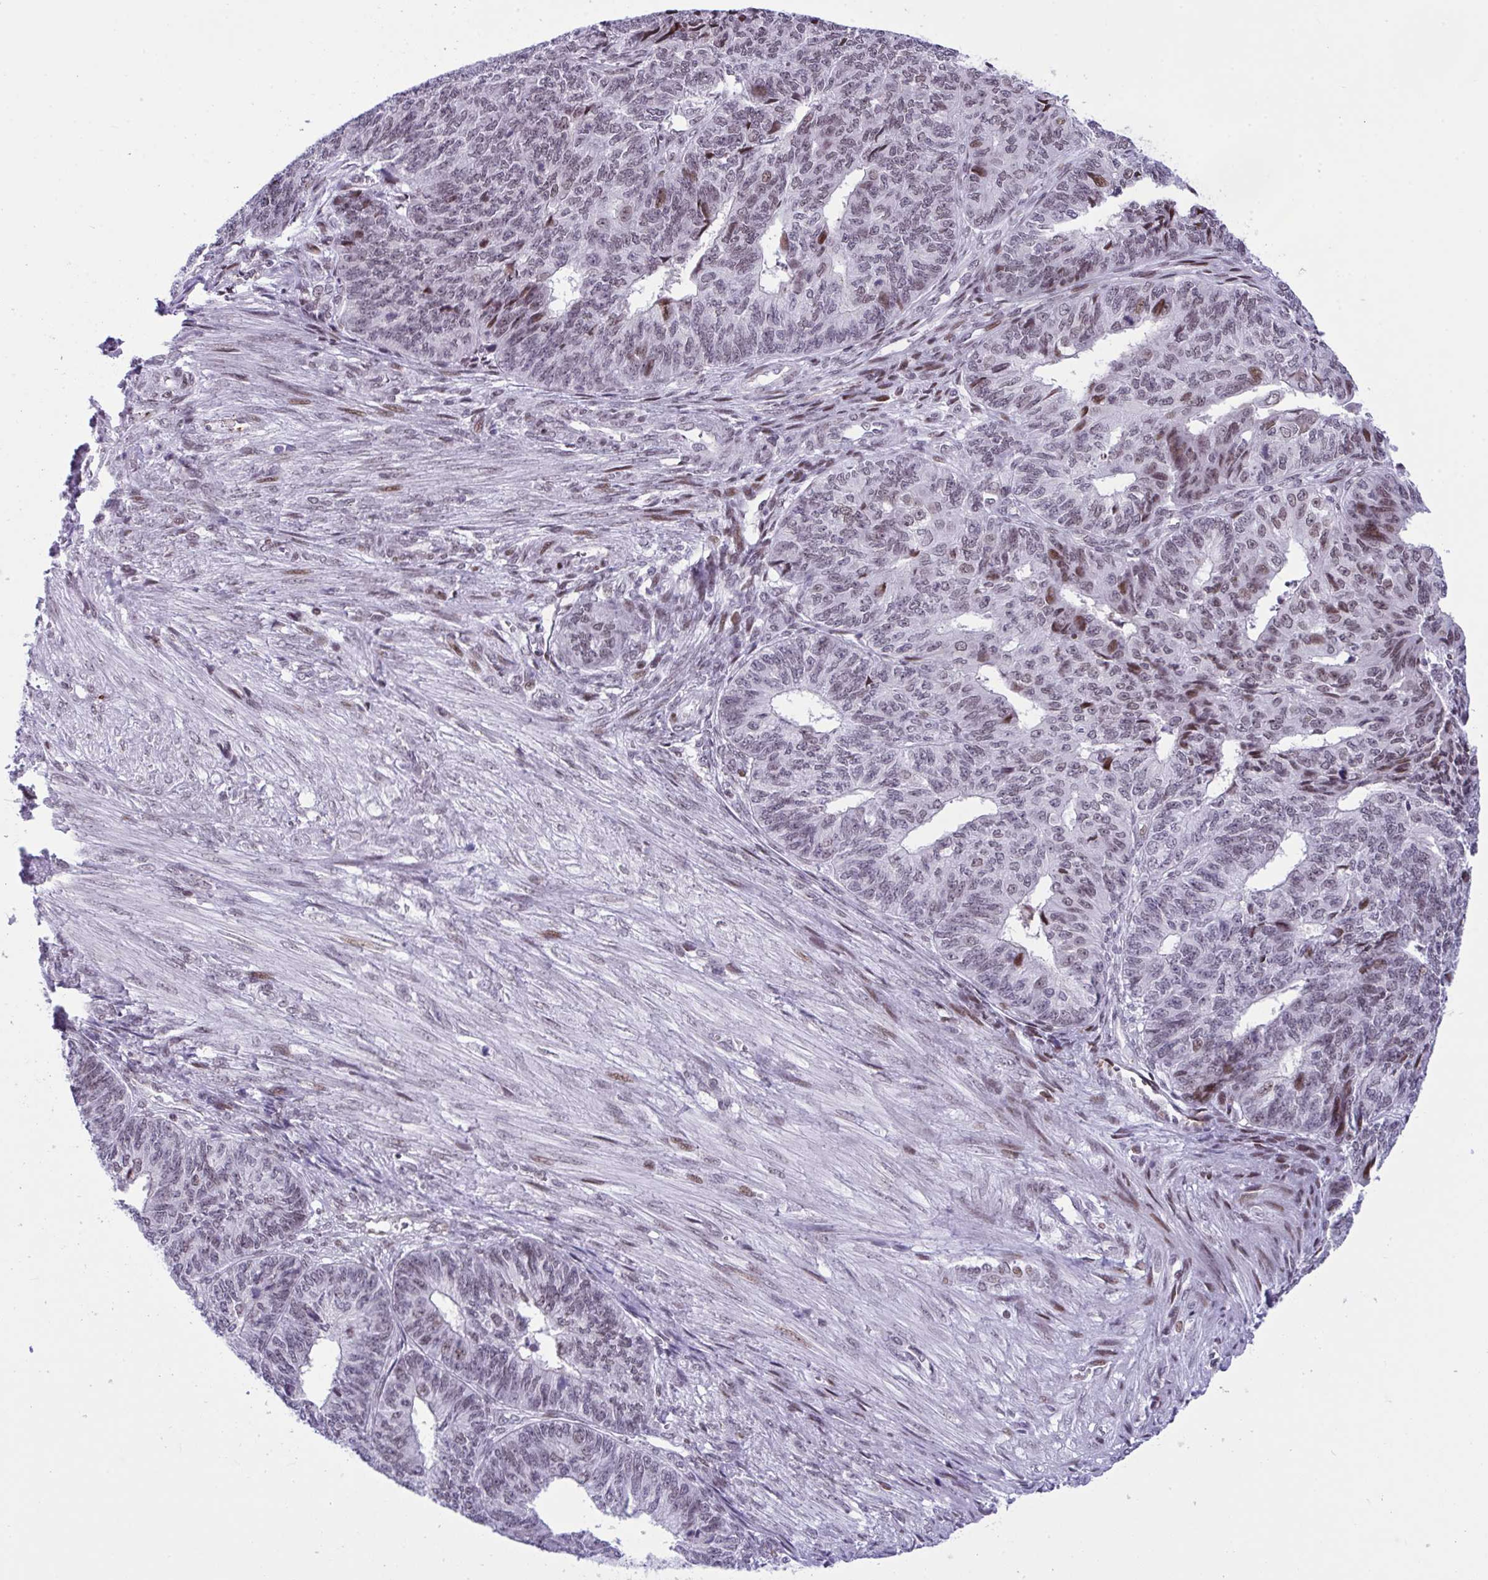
{"staining": {"intensity": "weak", "quantity": "<25%", "location": "nuclear"}, "tissue": "endometrial cancer", "cell_type": "Tumor cells", "image_type": "cancer", "snomed": [{"axis": "morphology", "description": "Adenocarcinoma, NOS"}, {"axis": "topography", "description": "Endometrium"}], "caption": "Endometrial adenocarcinoma was stained to show a protein in brown. There is no significant expression in tumor cells.", "gene": "ZFHX3", "patient": {"sex": "female", "age": 32}}